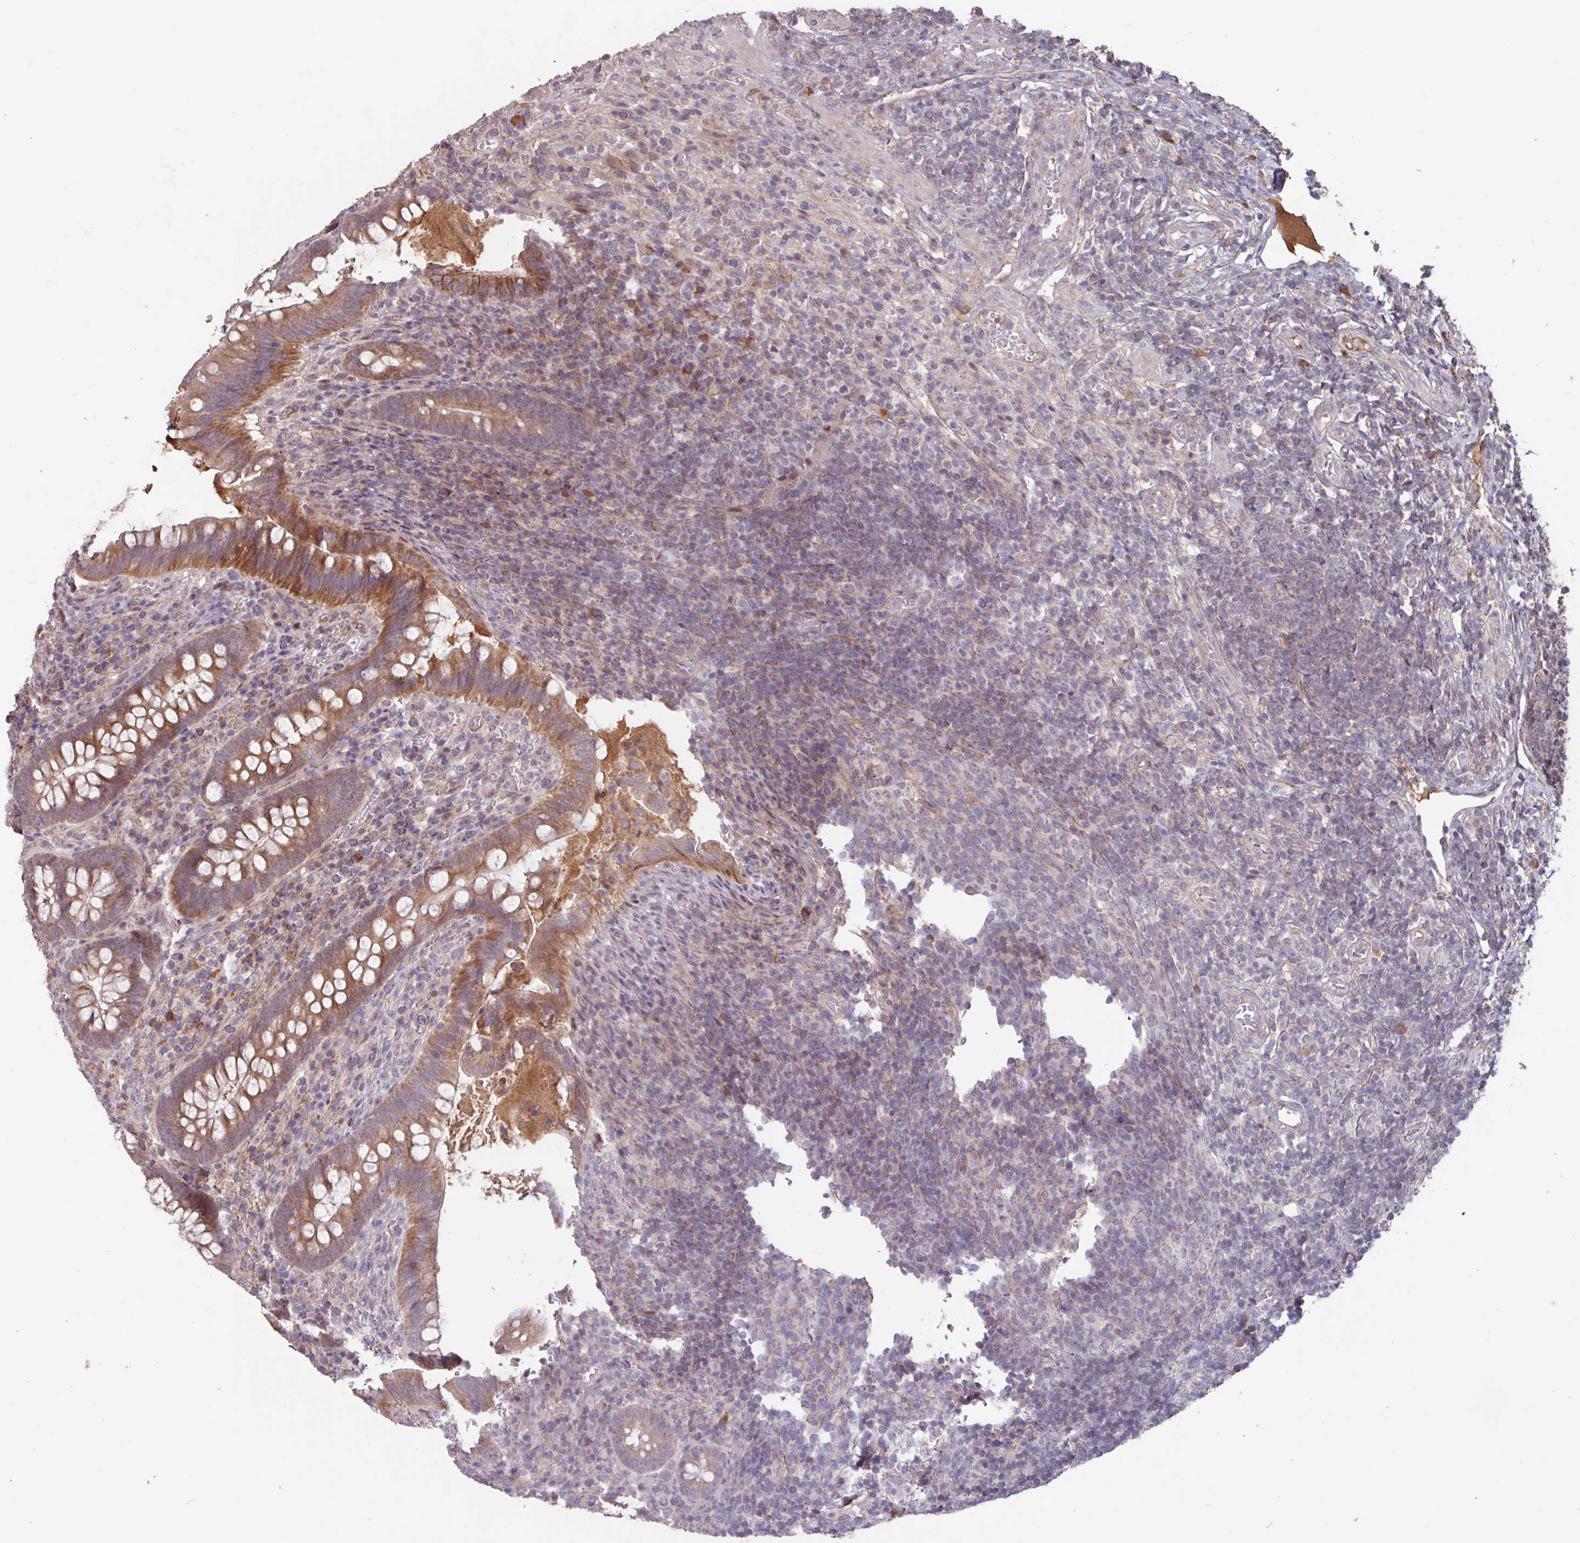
{"staining": {"intensity": "moderate", "quantity": ">75%", "location": "cytoplasmic/membranous"}, "tissue": "appendix", "cell_type": "Glandular cells", "image_type": "normal", "snomed": [{"axis": "morphology", "description": "Normal tissue, NOS"}, {"axis": "topography", "description": "Appendix"}], "caption": "Moderate cytoplasmic/membranous expression for a protein is identified in approximately >75% of glandular cells of benign appendix using IHC.", "gene": "TMEM88", "patient": {"sex": "female", "age": 43}}